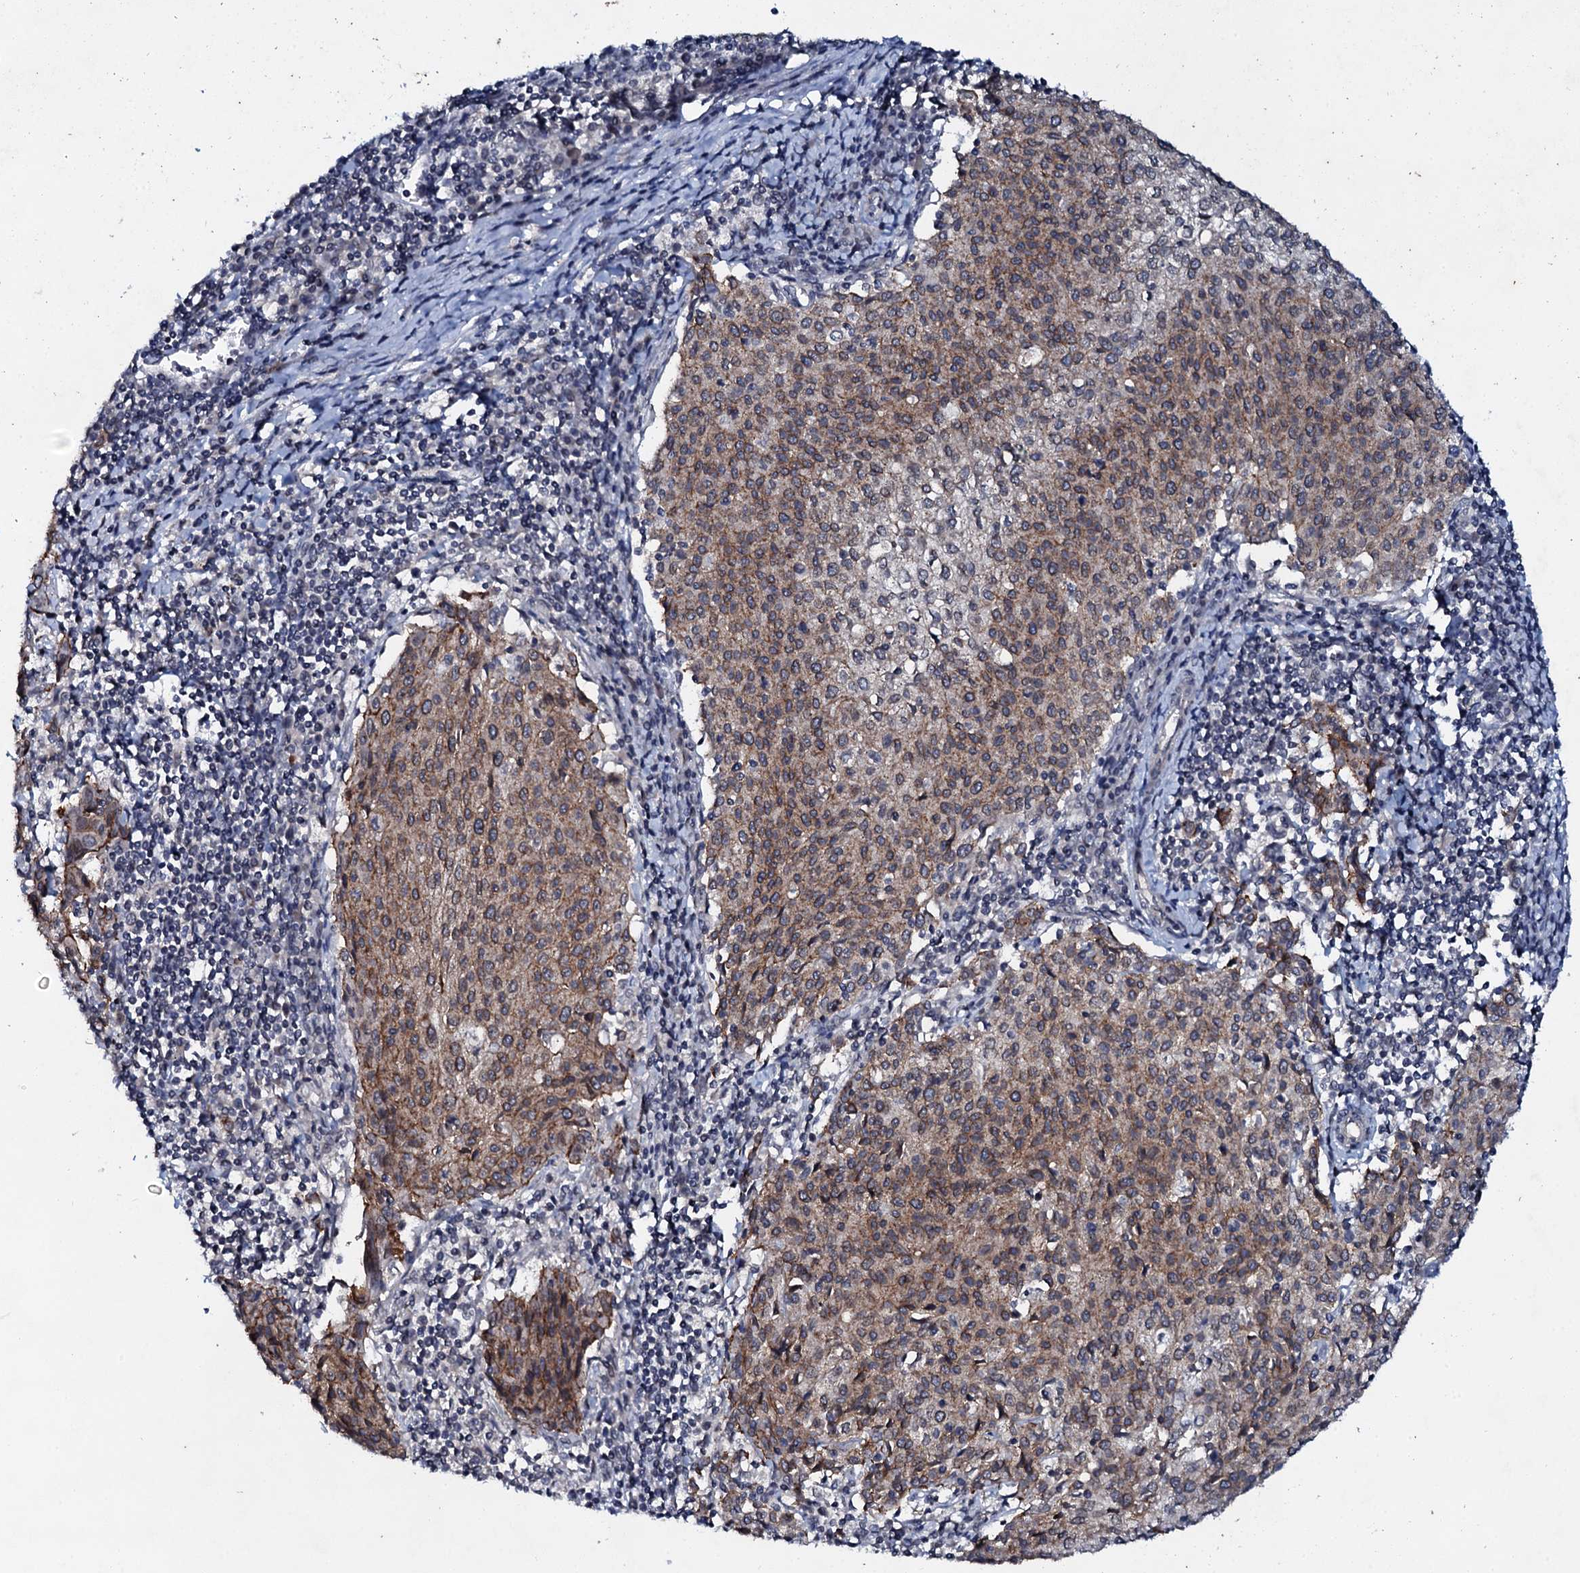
{"staining": {"intensity": "moderate", "quantity": ">75%", "location": "cytoplasmic/membranous"}, "tissue": "cervical cancer", "cell_type": "Tumor cells", "image_type": "cancer", "snomed": [{"axis": "morphology", "description": "Squamous cell carcinoma, NOS"}, {"axis": "topography", "description": "Cervix"}], "caption": "Immunohistochemistry (IHC) of cervical squamous cell carcinoma displays medium levels of moderate cytoplasmic/membranous positivity in approximately >75% of tumor cells. The protein is stained brown, and the nuclei are stained in blue (DAB (3,3'-diaminobenzidine) IHC with brightfield microscopy, high magnification).", "gene": "SNTA1", "patient": {"sex": "female", "age": 46}}